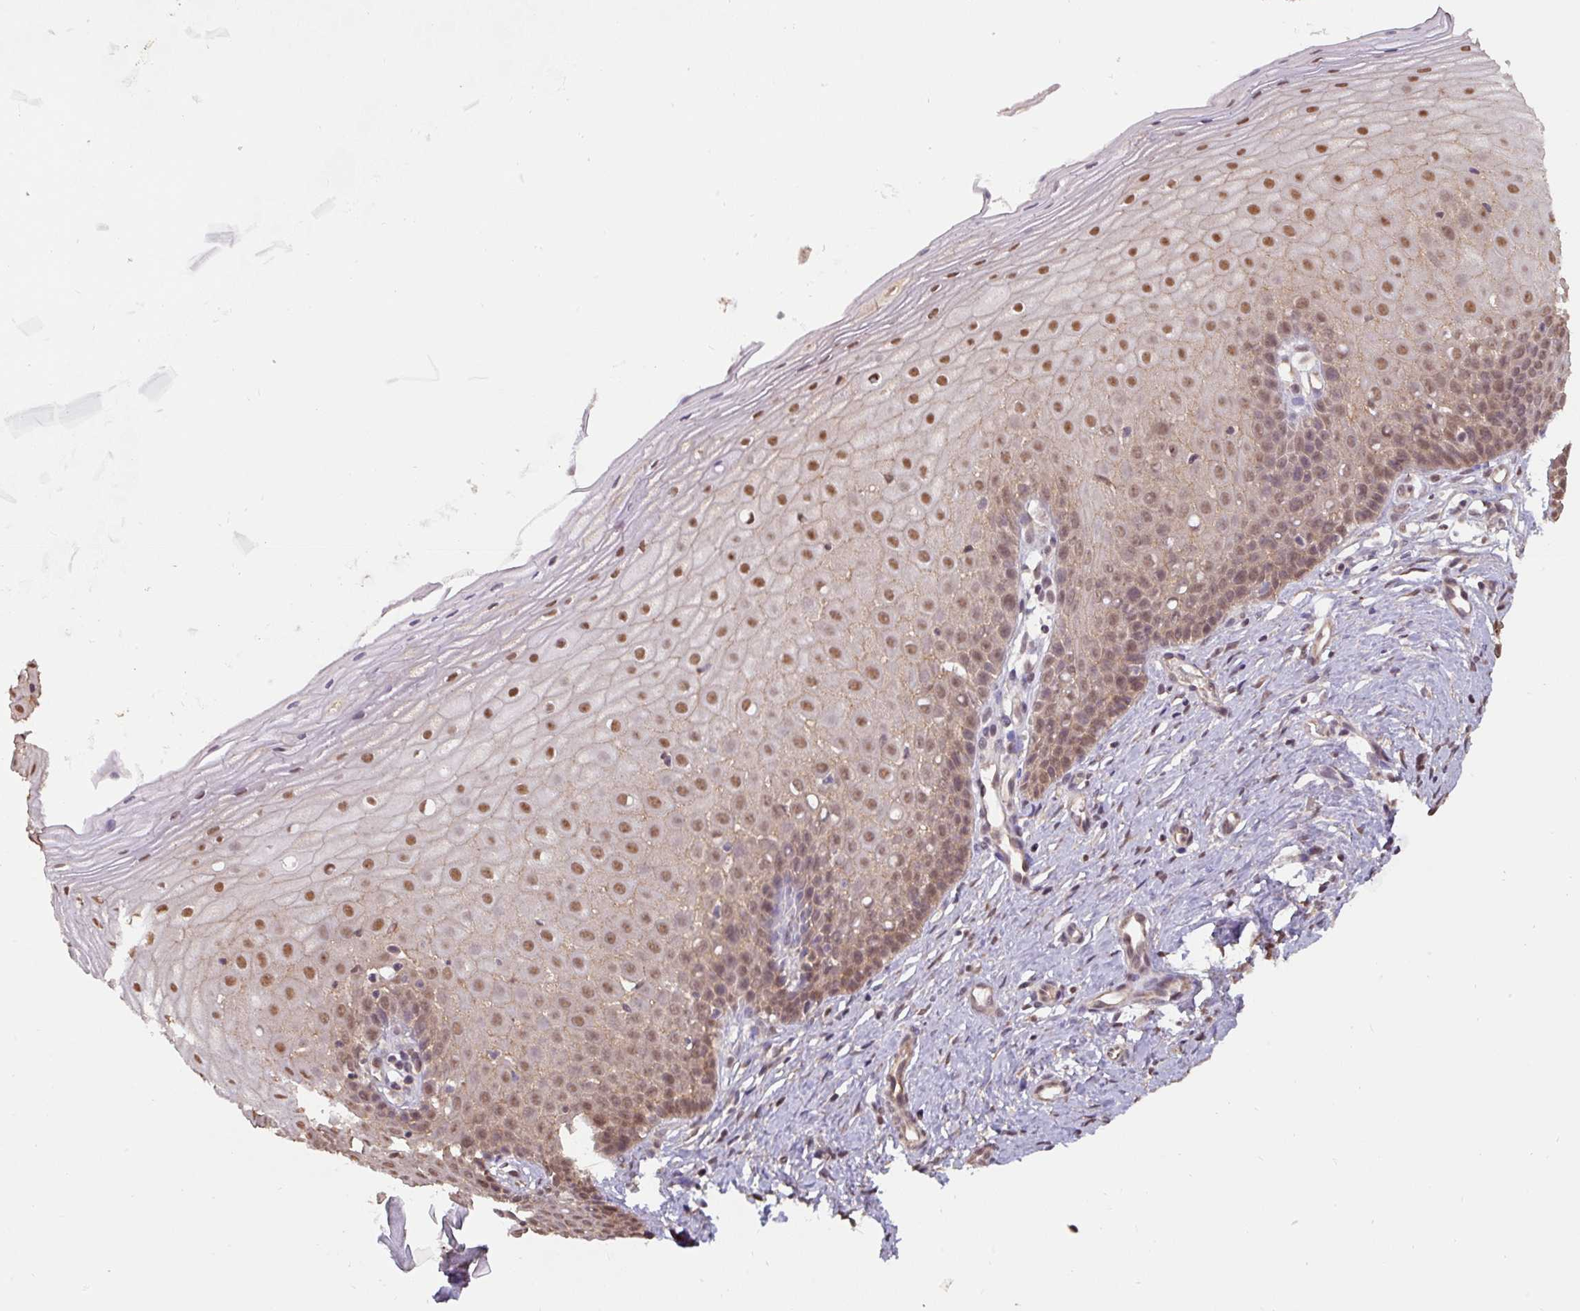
{"staining": {"intensity": "weak", "quantity": "25%-75%", "location": "cytoplasmic/membranous,nuclear"}, "tissue": "cervix", "cell_type": "Glandular cells", "image_type": "normal", "snomed": [{"axis": "morphology", "description": "Normal tissue, NOS"}, {"axis": "topography", "description": "Cervix"}], "caption": "IHC (DAB) staining of unremarkable human cervix demonstrates weak cytoplasmic/membranous,nuclear protein staining in approximately 25%-75% of glandular cells.", "gene": "ST13", "patient": {"sex": "female", "age": 36}}